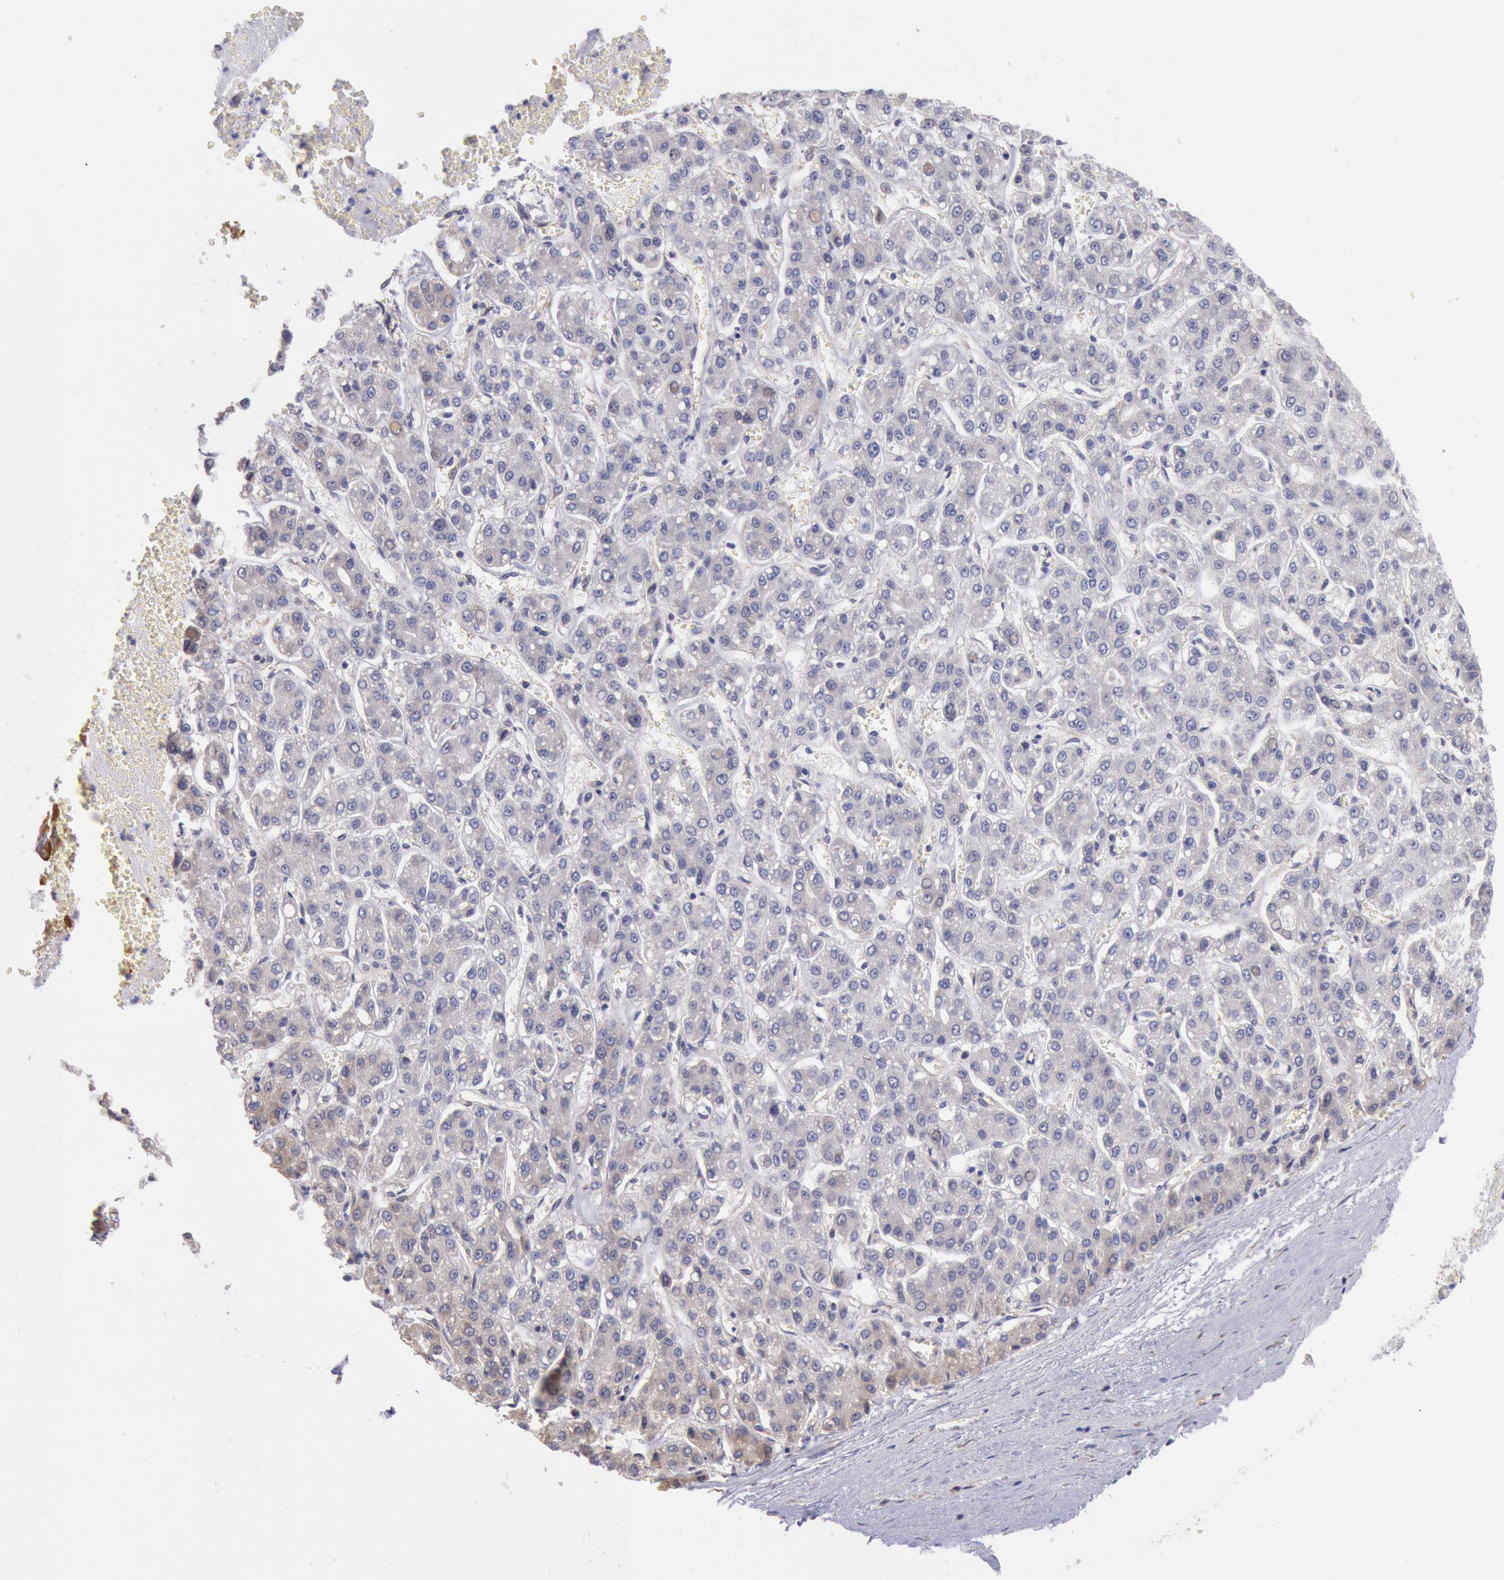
{"staining": {"intensity": "negative", "quantity": "none", "location": "none"}, "tissue": "liver cancer", "cell_type": "Tumor cells", "image_type": "cancer", "snomed": [{"axis": "morphology", "description": "Carcinoma, Hepatocellular, NOS"}, {"axis": "topography", "description": "Liver"}], "caption": "Tumor cells are negative for brown protein staining in liver cancer.", "gene": "DRG1", "patient": {"sex": "male", "age": 69}}